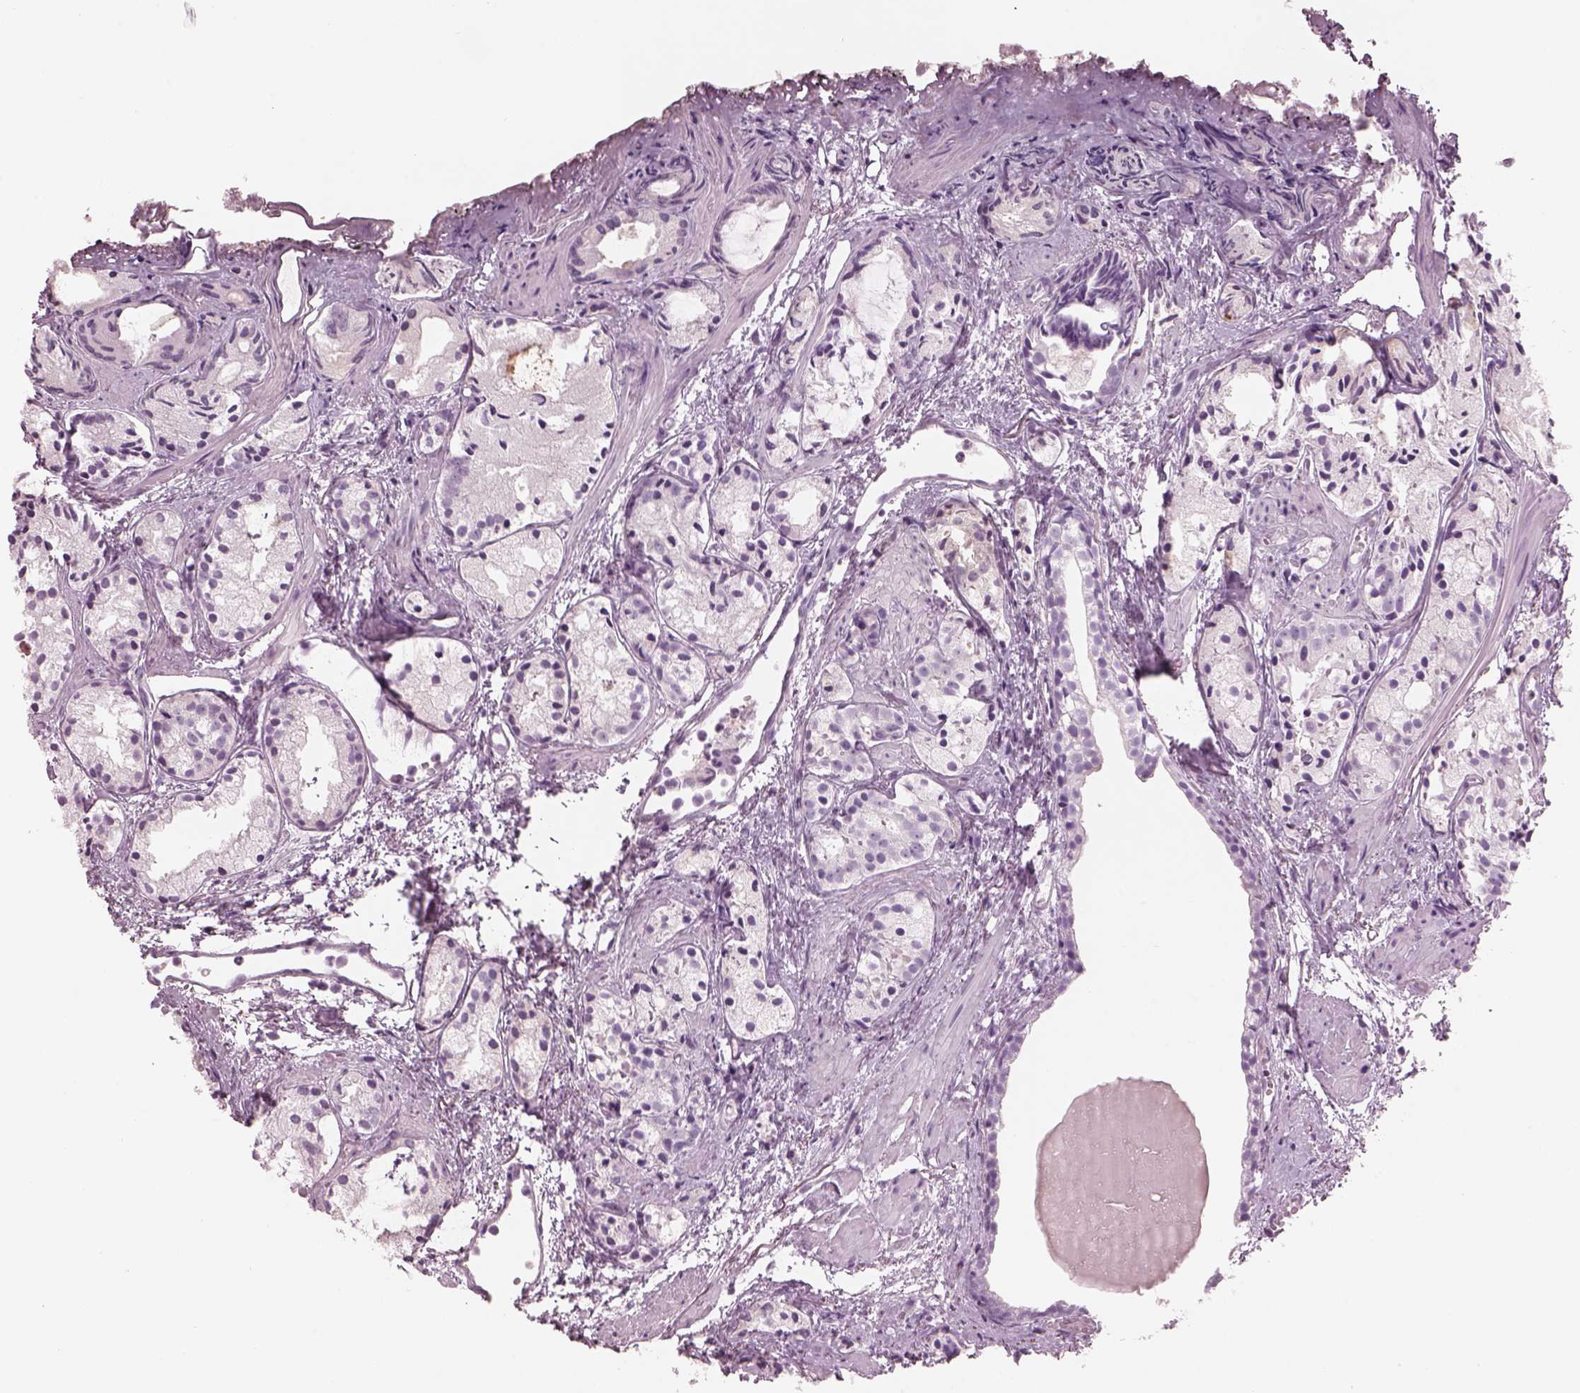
{"staining": {"intensity": "negative", "quantity": "none", "location": "none"}, "tissue": "prostate cancer", "cell_type": "Tumor cells", "image_type": "cancer", "snomed": [{"axis": "morphology", "description": "Adenocarcinoma, High grade"}, {"axis": "topography", "description": "Prostate"}], "caption": "Immunohistochemical staining of prostate cancer displays no significant positivity in tumor cells.", "gene": "PACRG", "patient": {"sex": "male", "age": 85}}